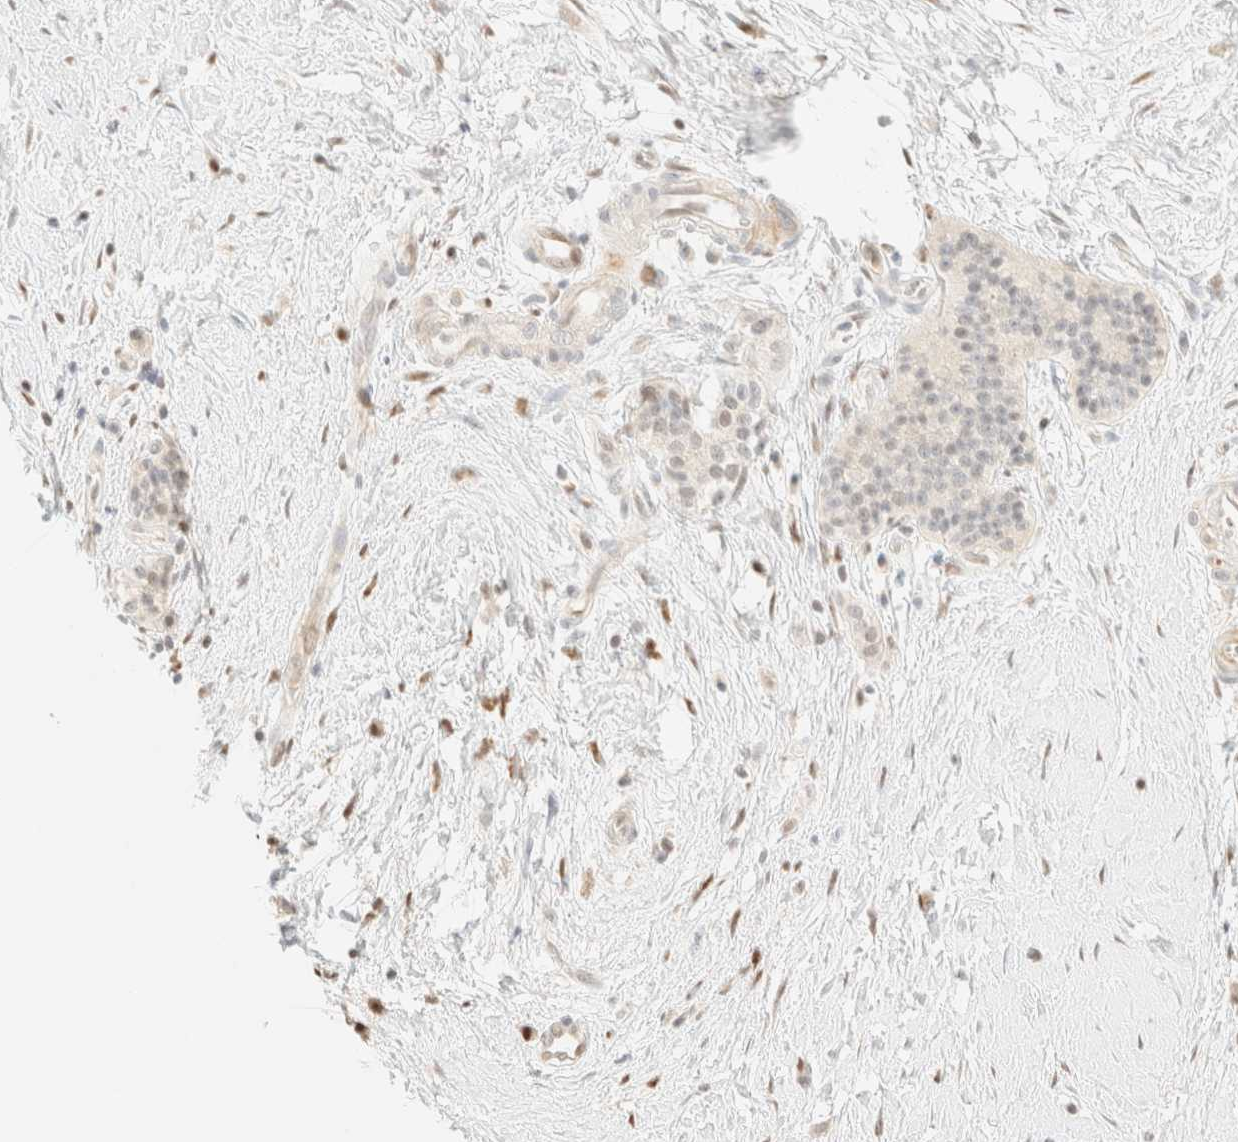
{"staining": {"intensity": "weak", "quantity": "<25%", "location": "nuclear"}, "tissue": "pancreatic cancer", "cell_type": "Tumor cells", "image_type": "cancer", "snomed": [{"axis": "morphology", "description": "Adenocarcinoma, NOS"}, {"axis": "topography", "description": "Pancreas"}], "caption": "DAB (3,3'-diaminobenzidine) immunohistochemical staining of pancreatic adenocarcinoma reveals no significant expression in tumor cells.", "gene": "TSR1", "patient": {"sex": "male", "age": 50}}